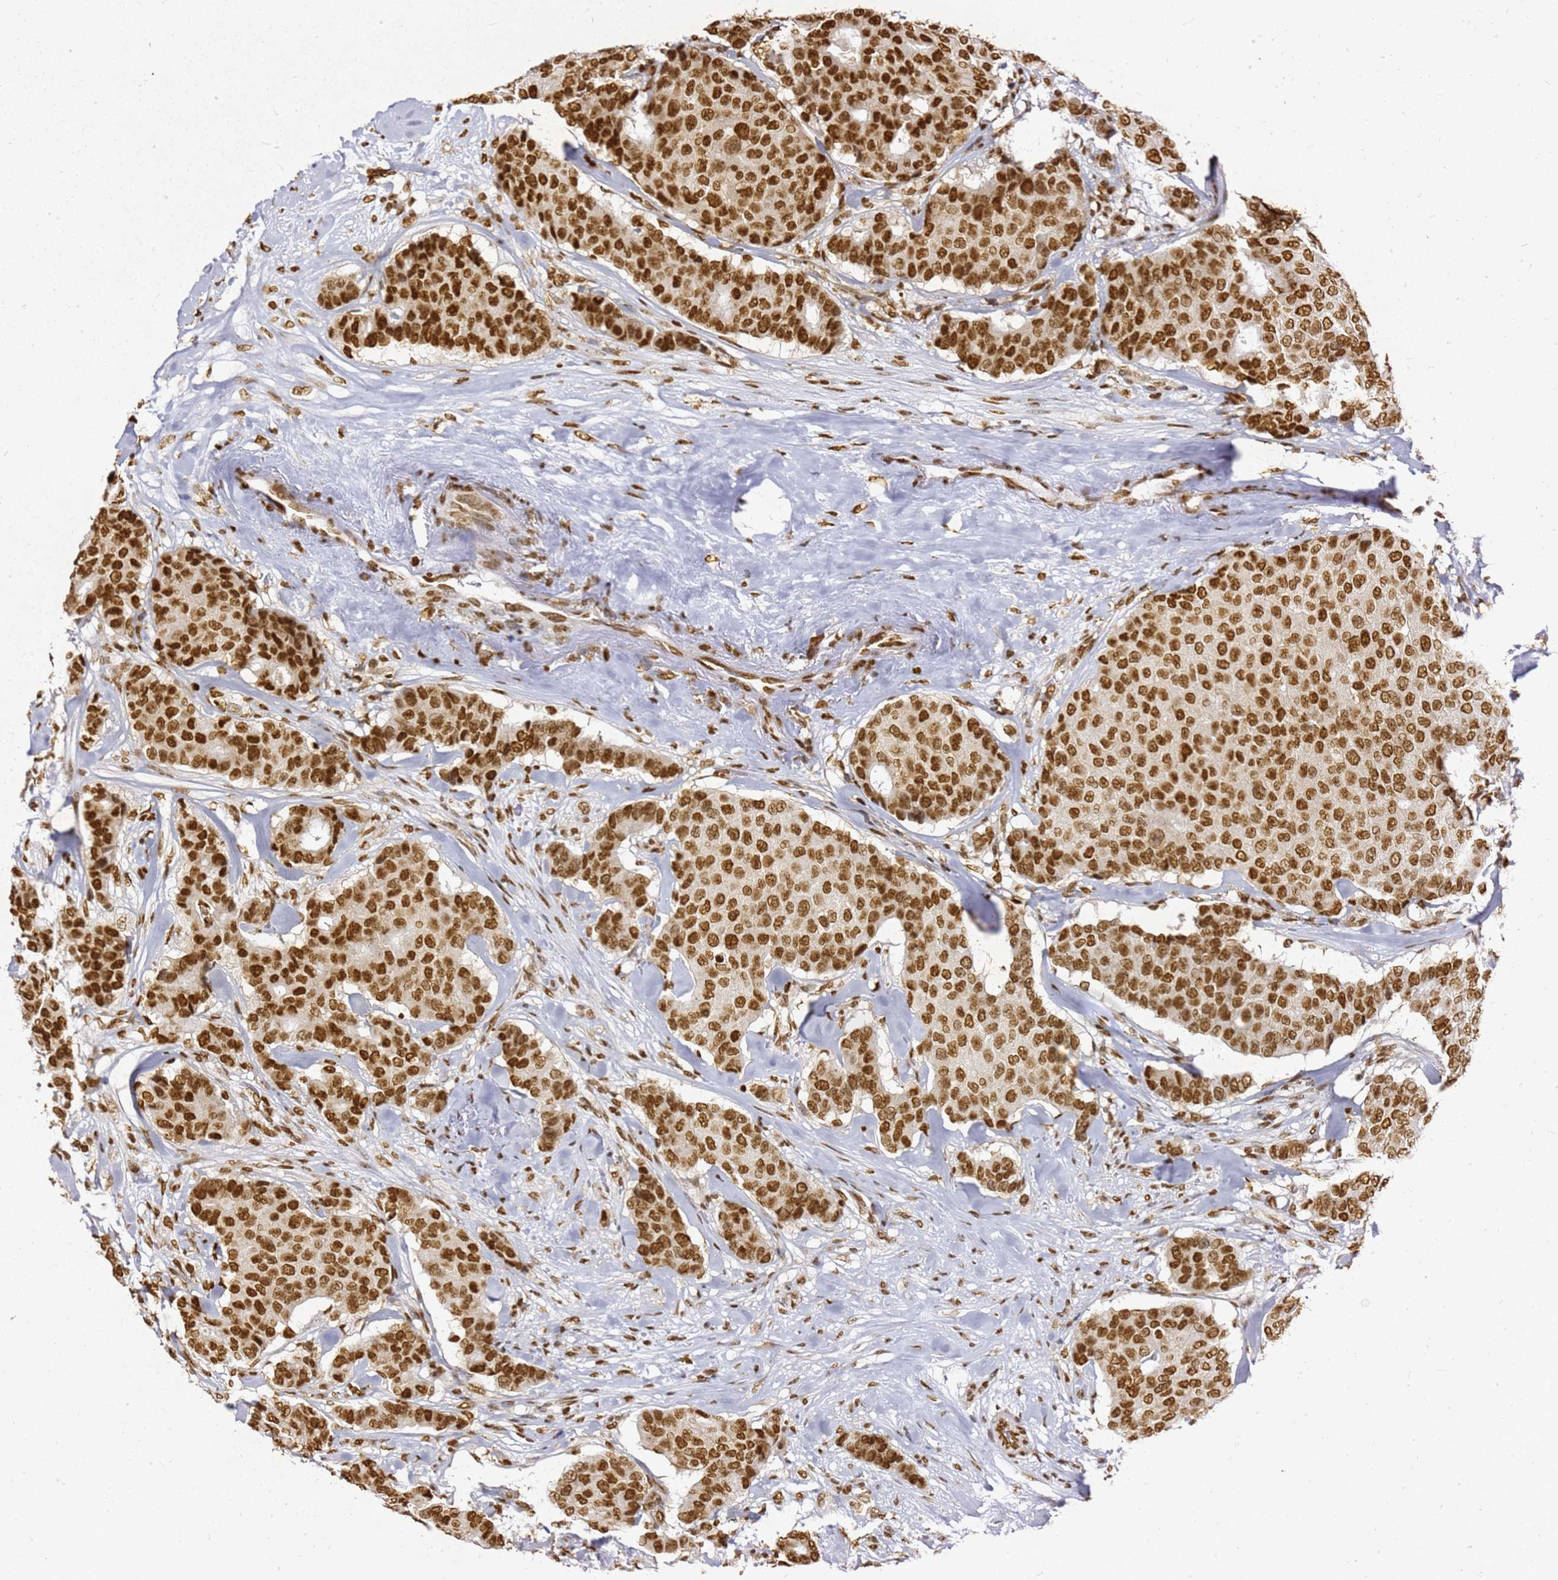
{"staining": {"intensity": "strong", "quantity": ">75%", "location": "nuclear"}, "tissue": "breast cancer", "cell_type": "Tumor cells", "image_type": "cancer", "snomed": [{"axis": "morphology", "description": "Duct carcinoma"}, {"axis": "topography", "description": "Breast"}], "caption": "IHC micrograph of neoplastic tissue: human breast infiltrating ductal carcinoma stained using immunohistochemistry shows high levels of strong protein expression localized specifically in the nuclear of tumor cells, appearing as a nuclear brown color.", "gene": "APEX1", "patient": {"sex": "female", "age": 75}}